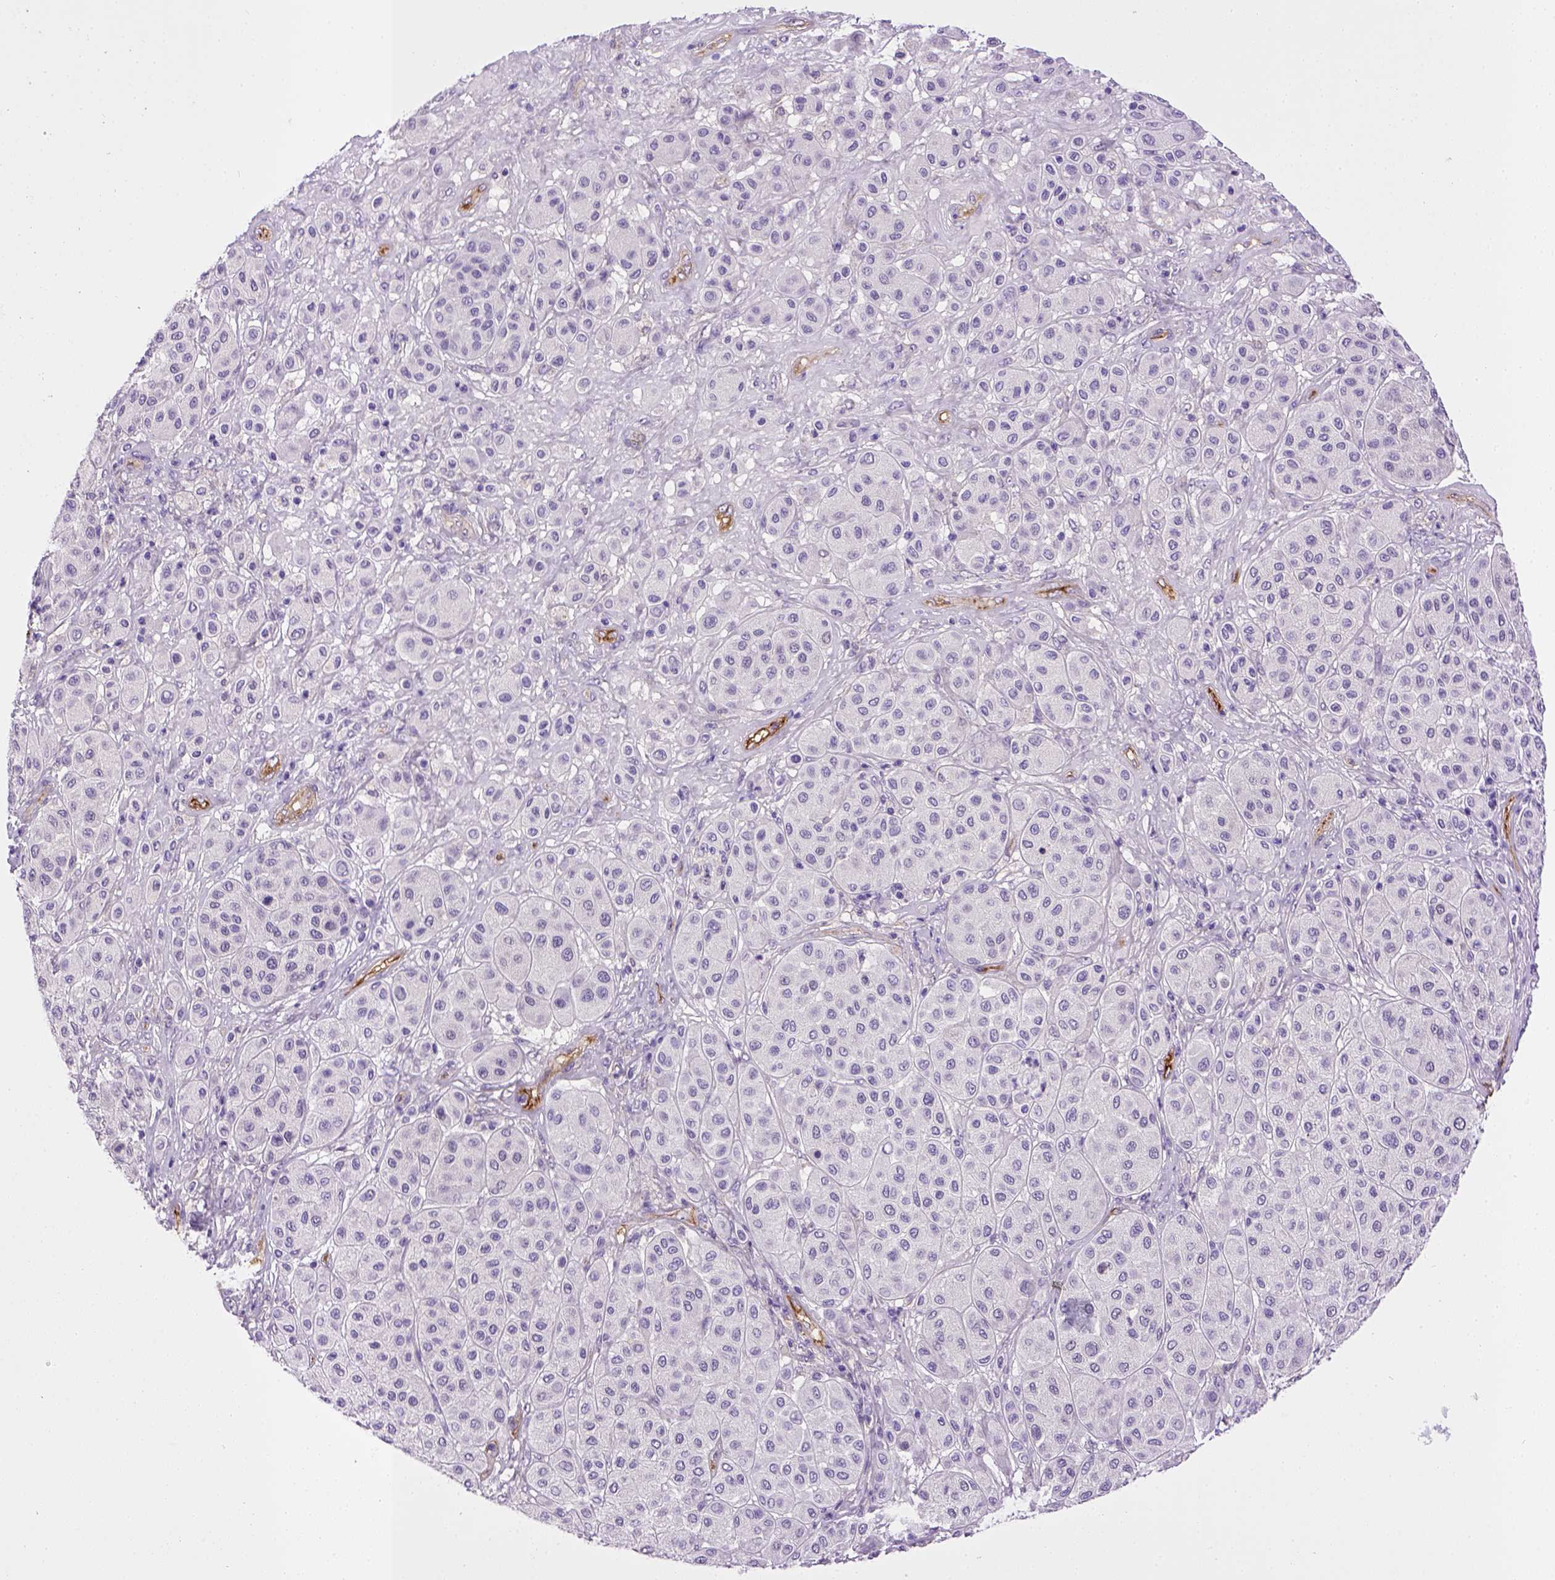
{"staining": {"intensity": "negative", "quantity": "none", "location": "none"}, "tissue": "melanoma", "cell_type": "Tumor cells", "image_type": "cancer", "snomed": [{"axis": "morphology", "description": "Malignant melanoma, Metastatic site"}, {"axis": "topography", "description": "Smooth muscle"}], "caption": "High power microscopy micrograph of an immunohistochemistry (IHC) image of malignant melanoma (metastatic site), revealing no significant positivity in tumor cells. Brightfield microscopy of immunohistochemistry stained with DAB (3,3'-diaminobenzidine) (brown) and hematoxylin (blue), captured at high magnification.", "gene": "ENG", "patient": {"sex": "male", "age": 41}}